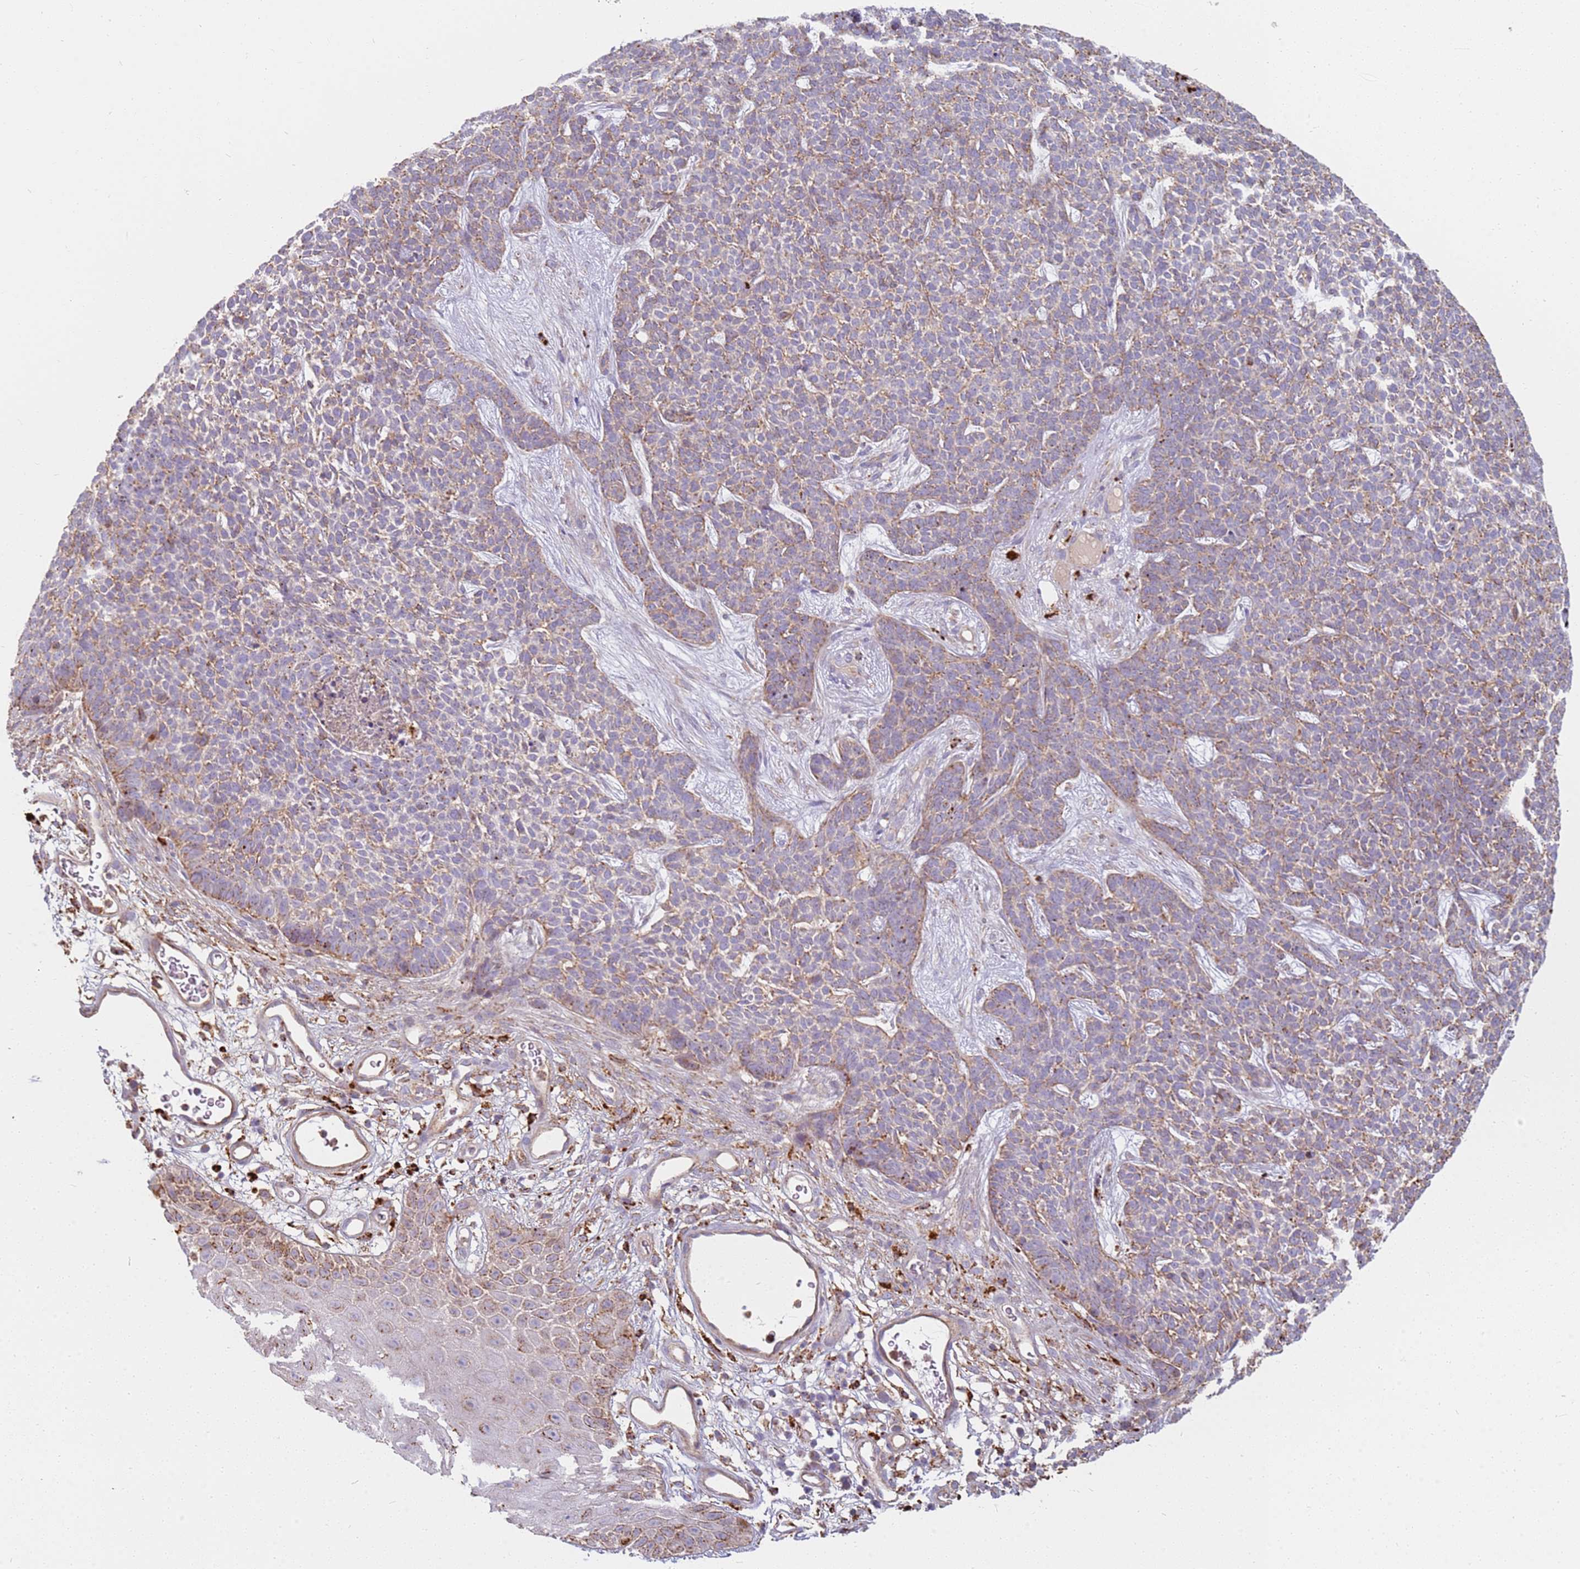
{"staining": {"intensity": "moderate", "quantity": "25%-75%", "location": "cytoplasmic/membranous"}, "tissue": "skin cancer", "cell_type": "Tumor cells", "image_type": "cancer", "snomed": [{"axis": "morphology", "description": "Basal cell carcinoma"}, {"axis": "topography", "description": "Skin"}], "caption": "IHC (DAB (3,3'-diaminobenzidine)) staining of human skin cancer (basal cell carcinoma) reveals moderate cytoplasmic/membranous protein expression in approximately 25%-75% of tumor cells.", "gene": "TMEM229B", "patient": {"sex": "female", "age": 84}}